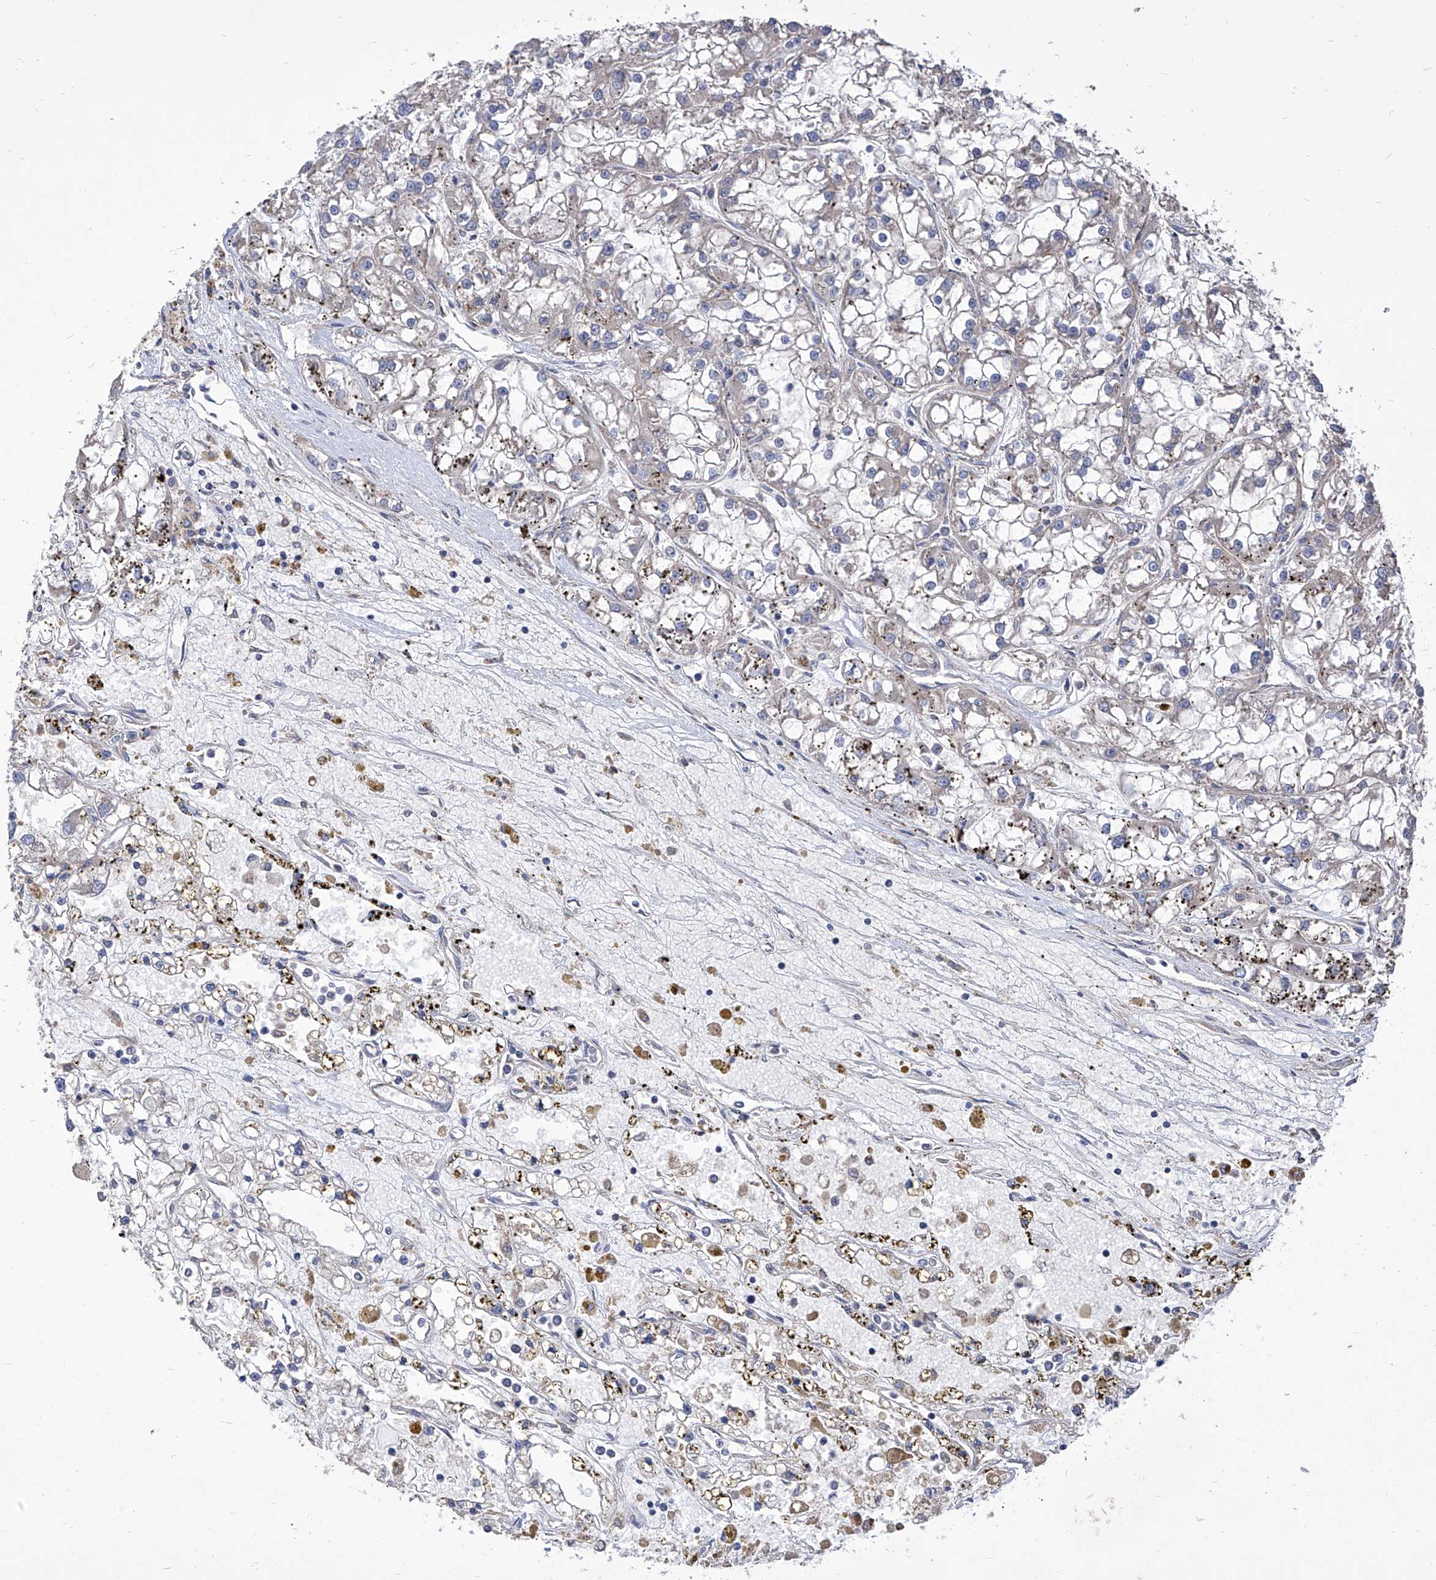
{"staining": {"intensity": "negative", "quantity": "none", "location": "none"}, "tissue": "renal cancer", "cell_type": "Tumor cells", "image_type": "cancer", "snomed": [{"axis": "morphology", "description": "Adenocarcinoma, NOS"}, {"axis": "topography", "description": "Kidney"}], "caption": "Tumor cells are negative for protein expression in human renal adenocarcinoma. (Brightfield microscopy of DAB (3,3'-diaminobenzidine) immunohistochemistry (IHC) at high magnification).", "gene": "TJAP1", "patient": {"sex": "female", "age": 52}}